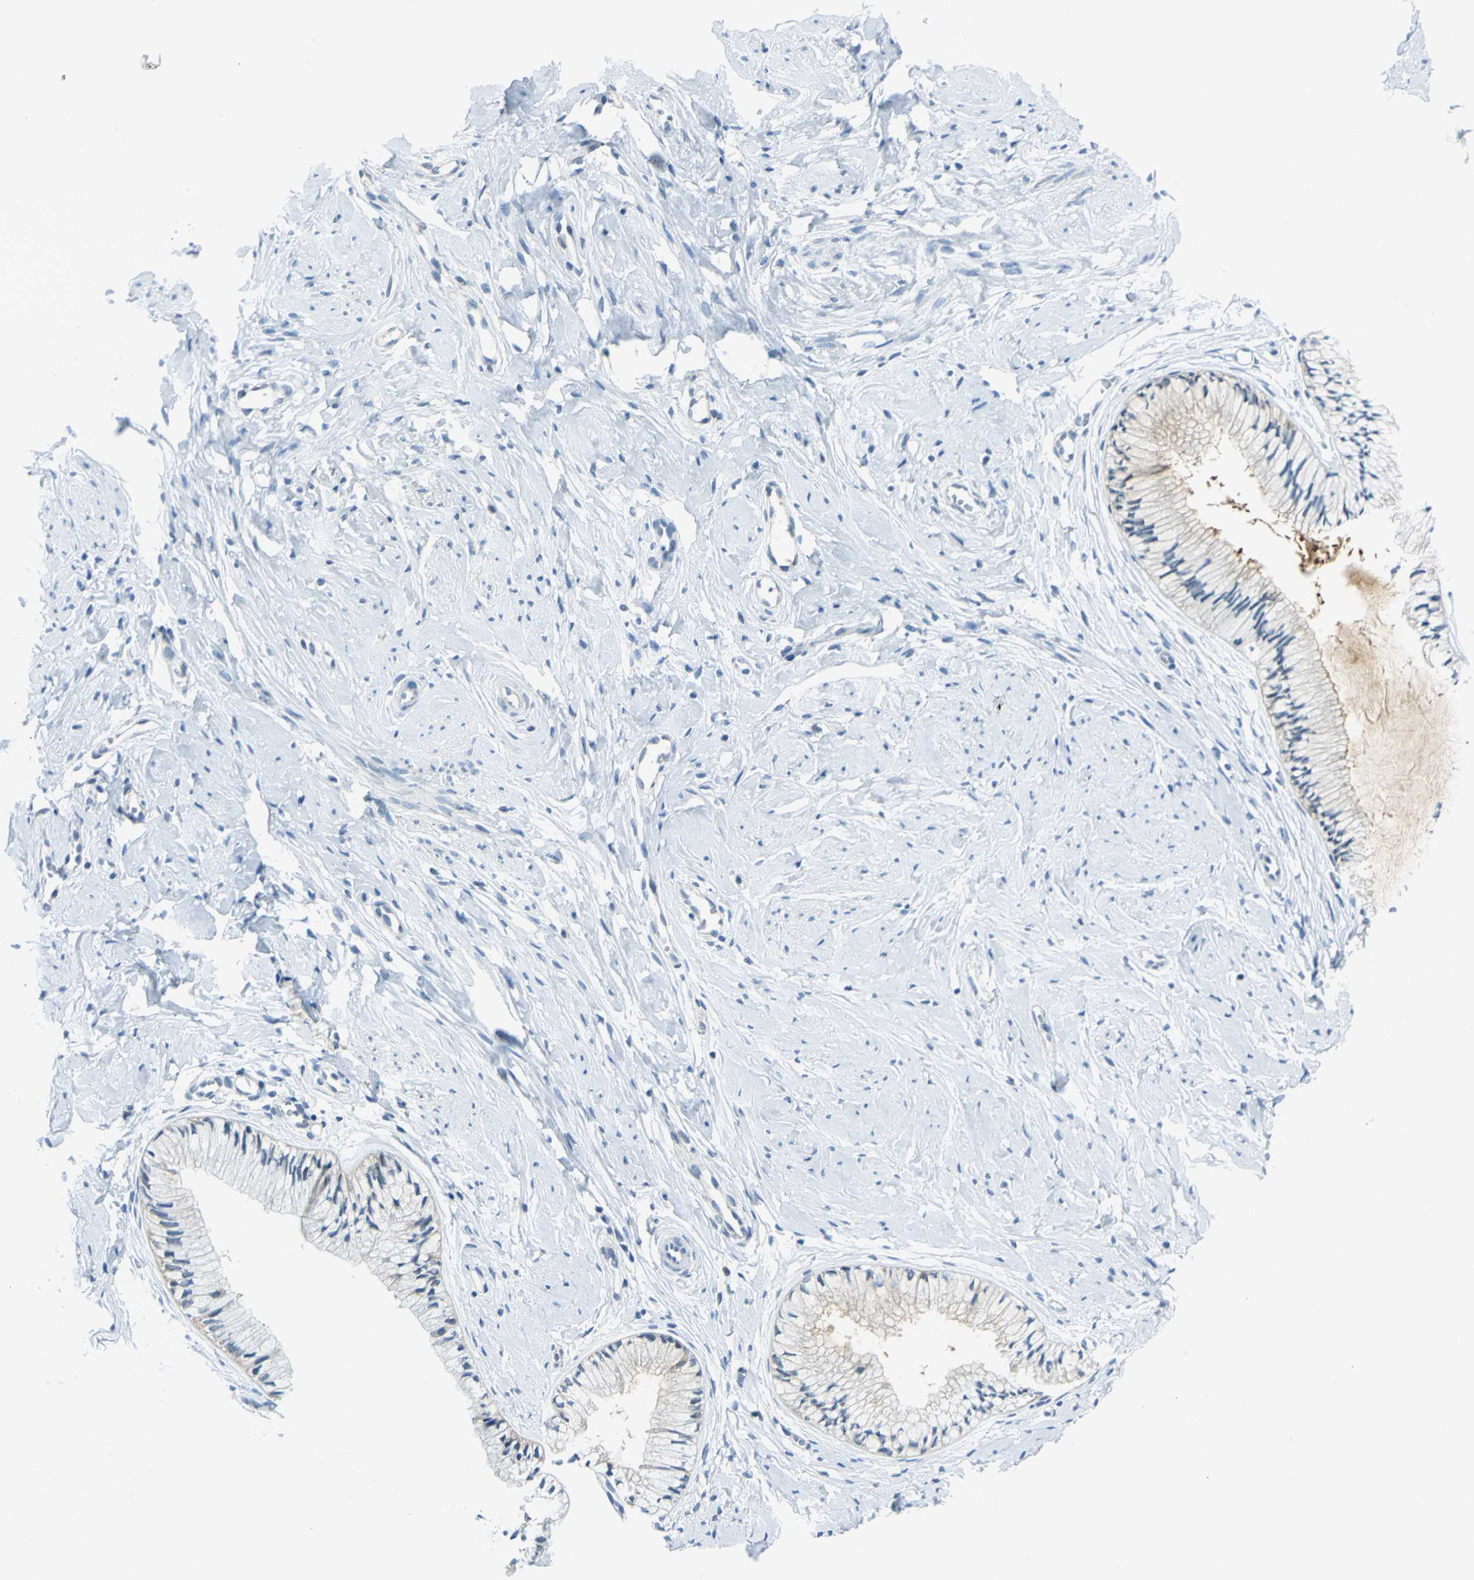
{"staining": {"intensity": "negative", "quantity": "none", "location": "none"}, "tissue": "cervix", "cell_type": "Glandular cells", "image_type": "normal", "snomed": [{"axis": "morphology", "description": "Normal tissue, NOS"}, {"axis": "topography", "description": "Cervix"}], "caption": "The photomicrograph exhibits no staining of glandular cells in unremarkable cervix.", "gene": "ALDOA", "patient": {"sex": "female", "age": 46}}